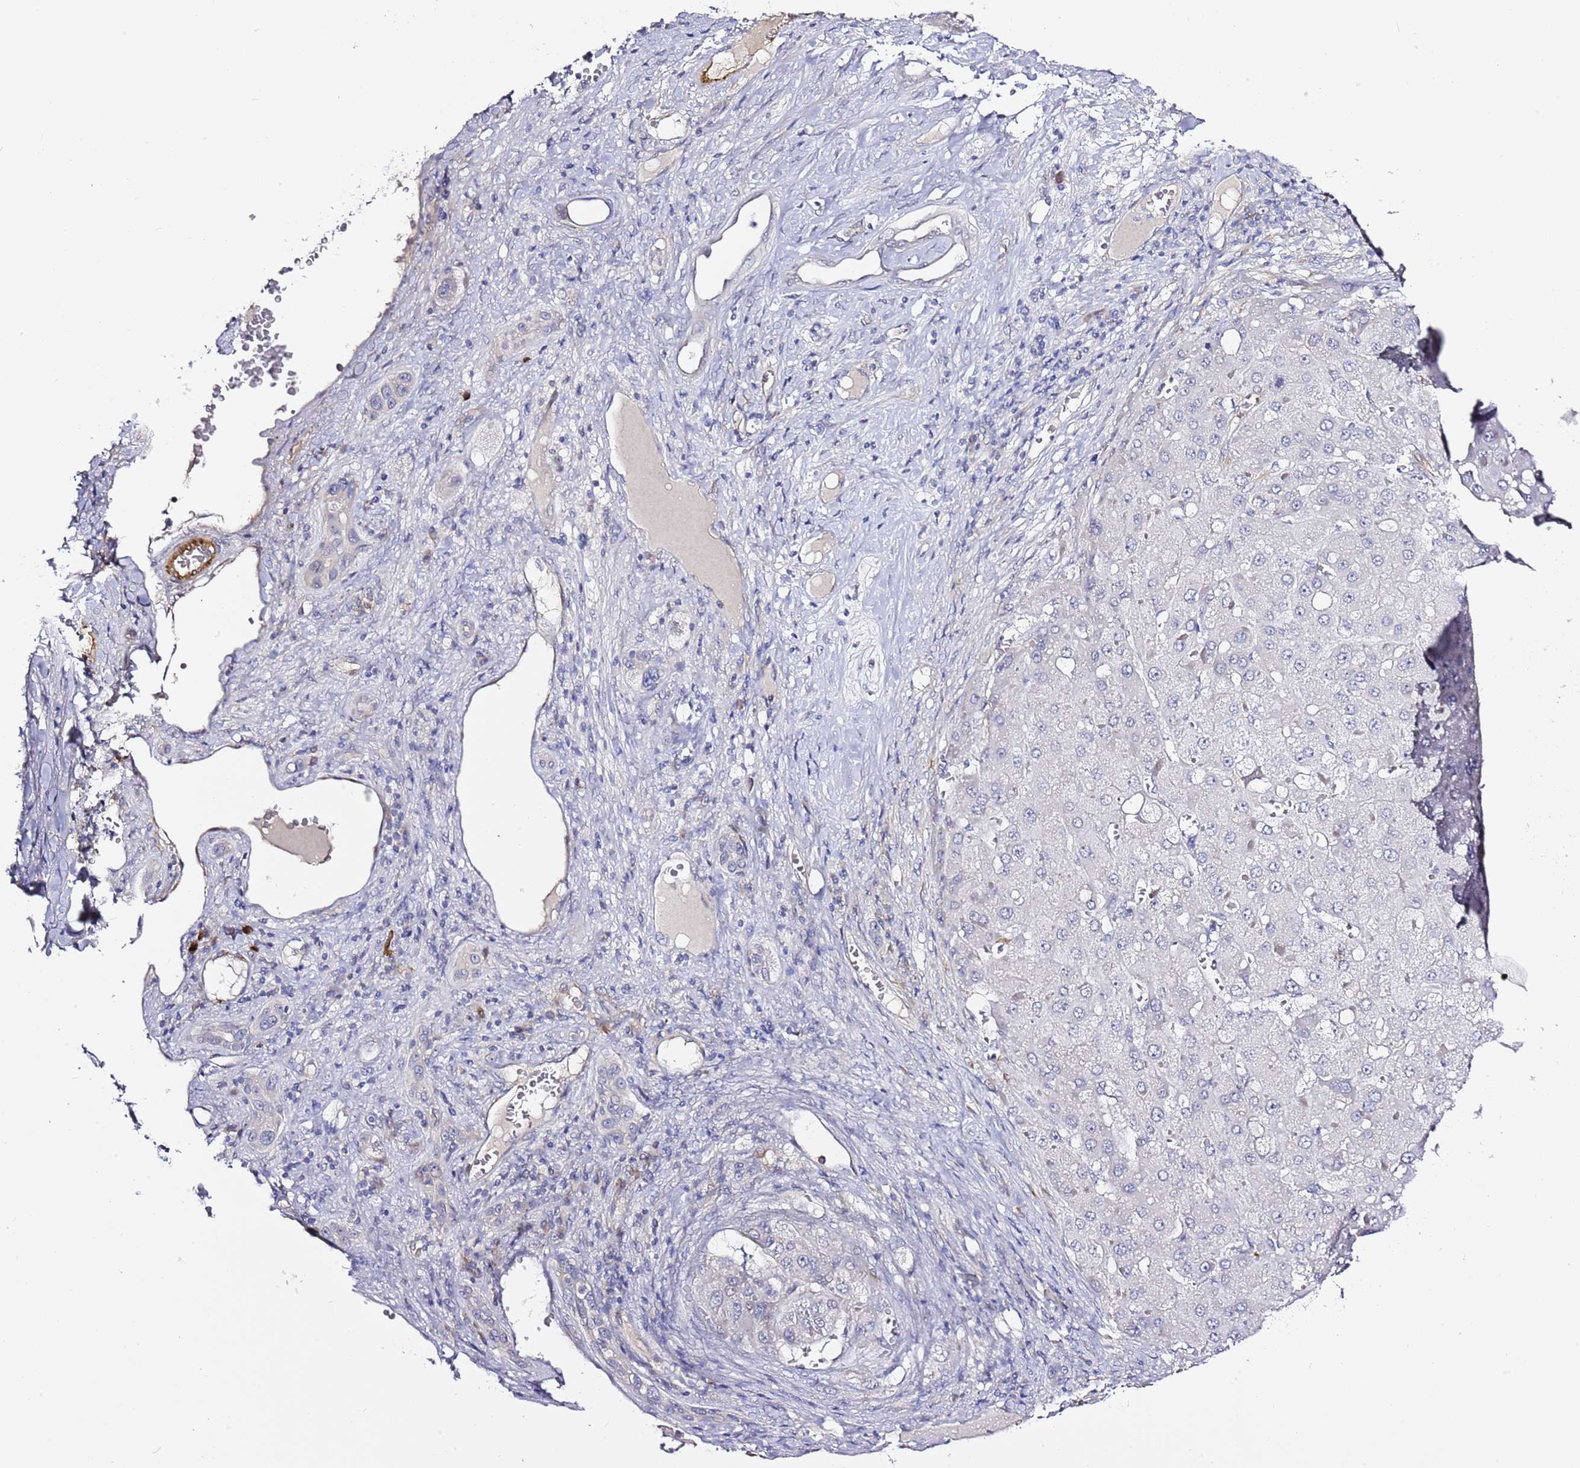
{"staining": {"intensity": "negative", "quantity": "none", "location": "none"}, "tissue": "liver cancer", "cell_type": "Tumor cells", "image_type": "cancer", "snomed": [{"axis": "morphology", "description": "Carcinoma, Hepatocellular, NOS"}, {"axis": "topography", "description": "Liver"}], "caption": "High magnification brightfield microscopy of liver cancer stained with DAB (brown) and counterstained with hematoxylin (blue): tumor cells show no significant positivity.", "gene": "RFK", "patient": {"sex": "female", "age": 73}}